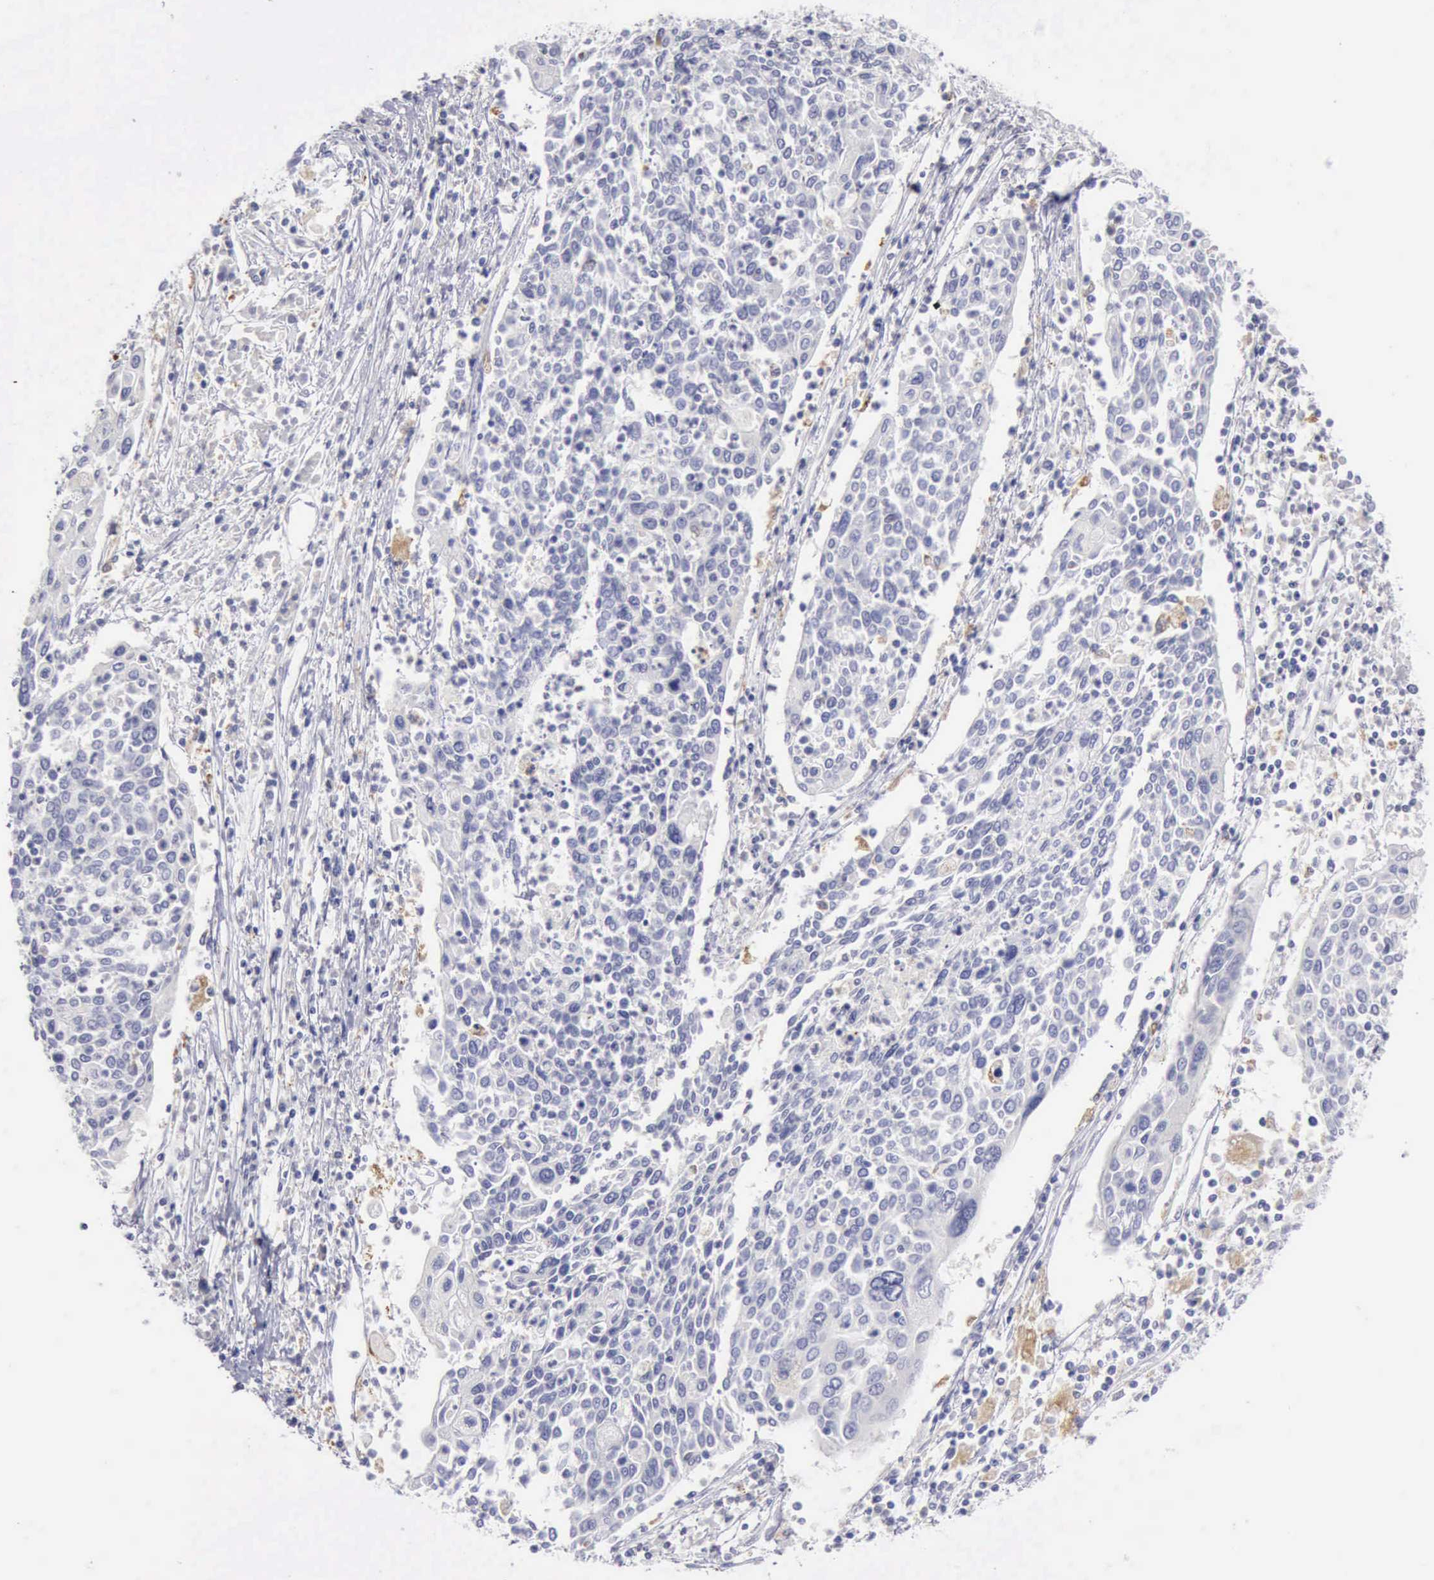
{"staining": {"intensity": "negative", "quantity": "none", "location": "none"}, "tissue": "cervical cancer", "cell_type": "Tumor cells", "image_type": "cancer", "snomed": [{"axis": "morphology", "description": "Squamous cell carcinoma, NOS"}, {"axis": "topography", "description": "Cervix"}], "caption": "Human squamous cell carcinoma (cervical) stained for a protein using IHC shows no expression in tumor cells.", "gene": "CTSS", "patient": {"sex": "female", "age": 40}}